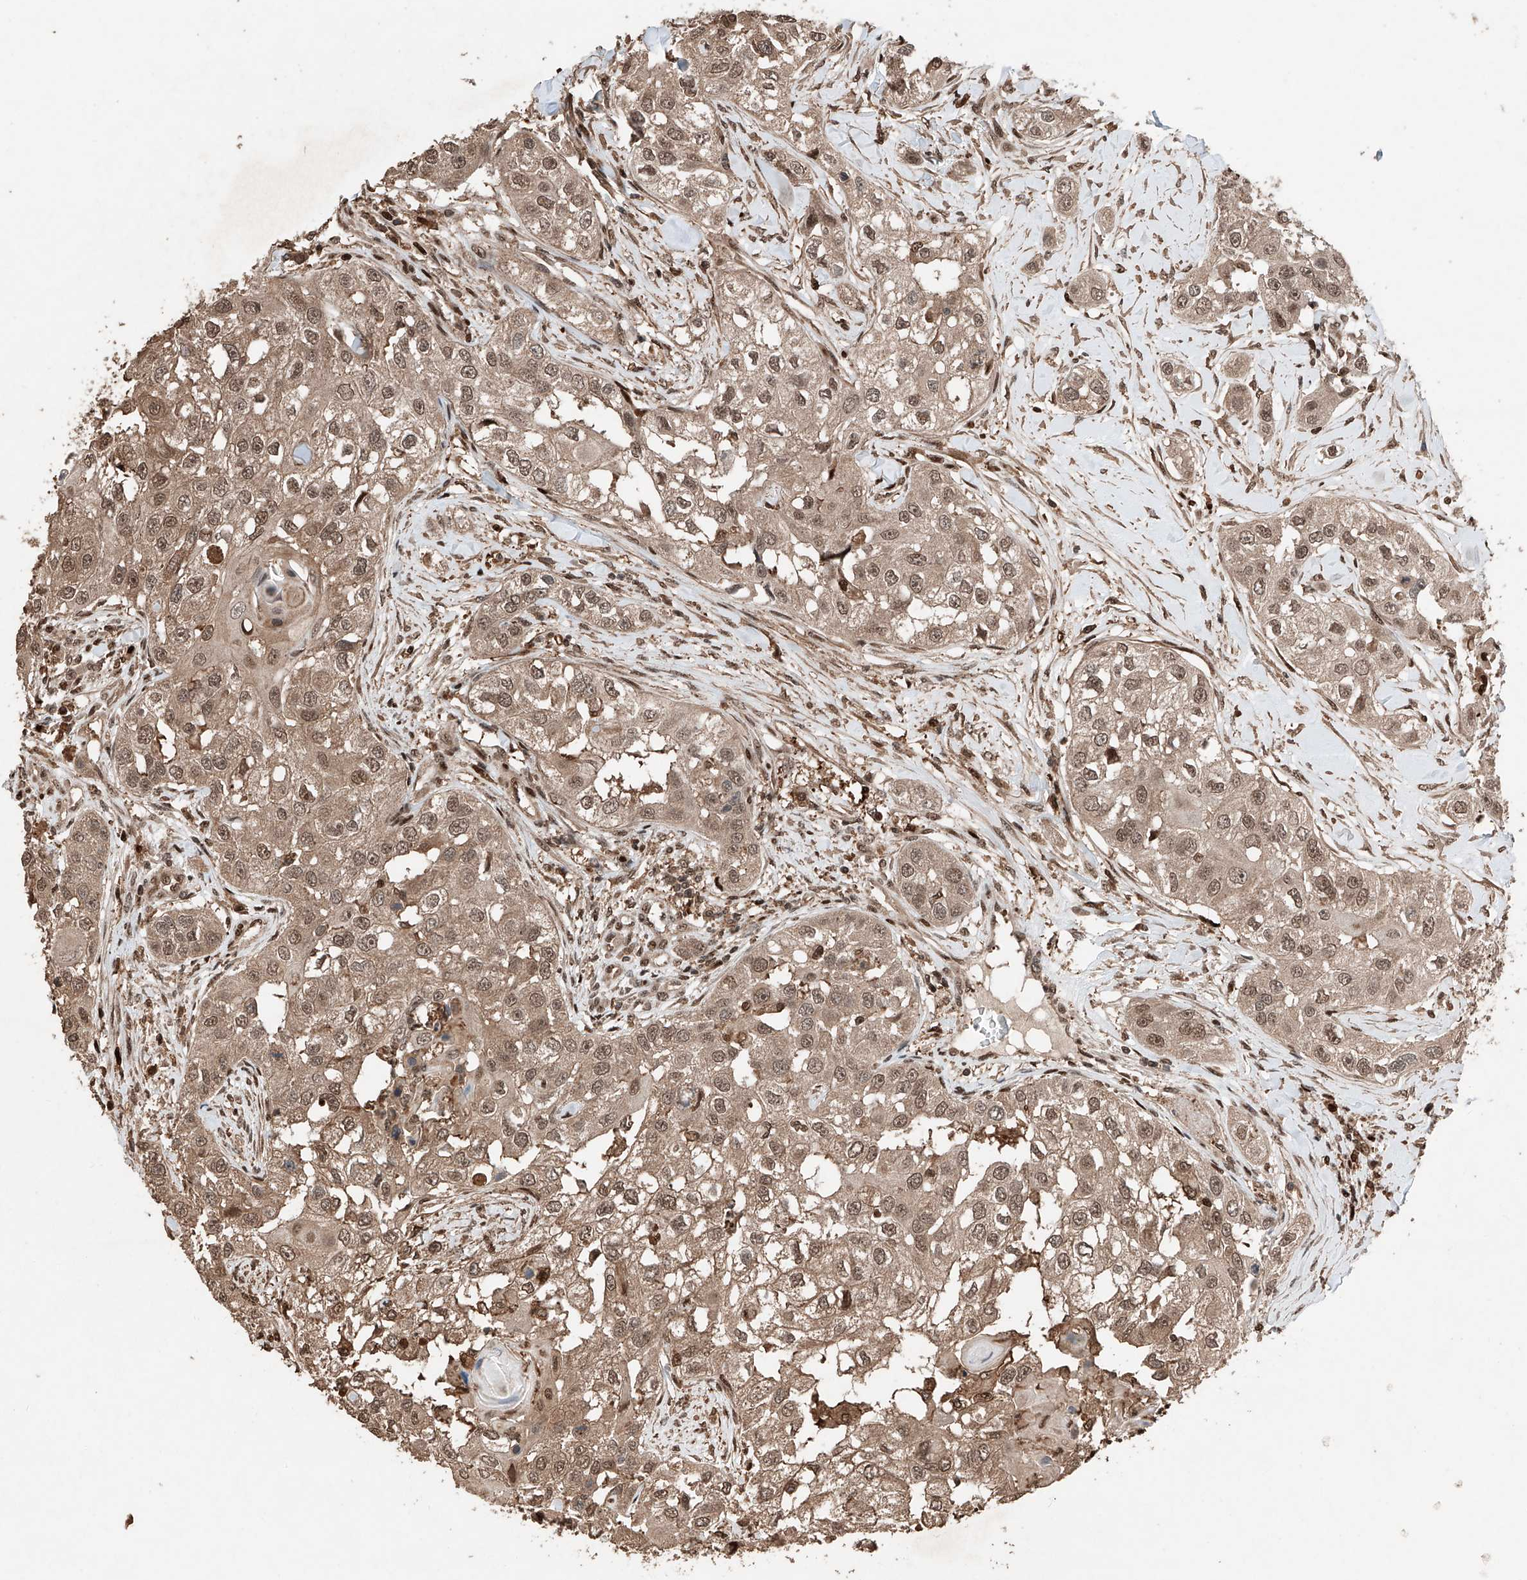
{"staining": {"intensity": "moderate", "quantity": ">75%", "location": "cytoplasmic/membranous,nuclear"}, "tissue": "head and neck cancer", "cell_type": "Tumor cells", "image_type": "cancer", "snomed": [{"axis": "morphology", "description": "Normal tissue, NOS"}, {"axis": "morphology", "description": "Squamous cell carcinoma, NOS"}, {"axis": "topography", "description": "Skeletal muscle"}, {"axis": "topography", "description": "Head-Neck"}], "caption": "Moderate cytoplasmic/membranous and nuclear positivity is appreciated in approximately >75% of tumor cells in head and neck squamous cell carcinoma.", "gene": "RMND1", "patient": {"sex": "male", "age": 51}}